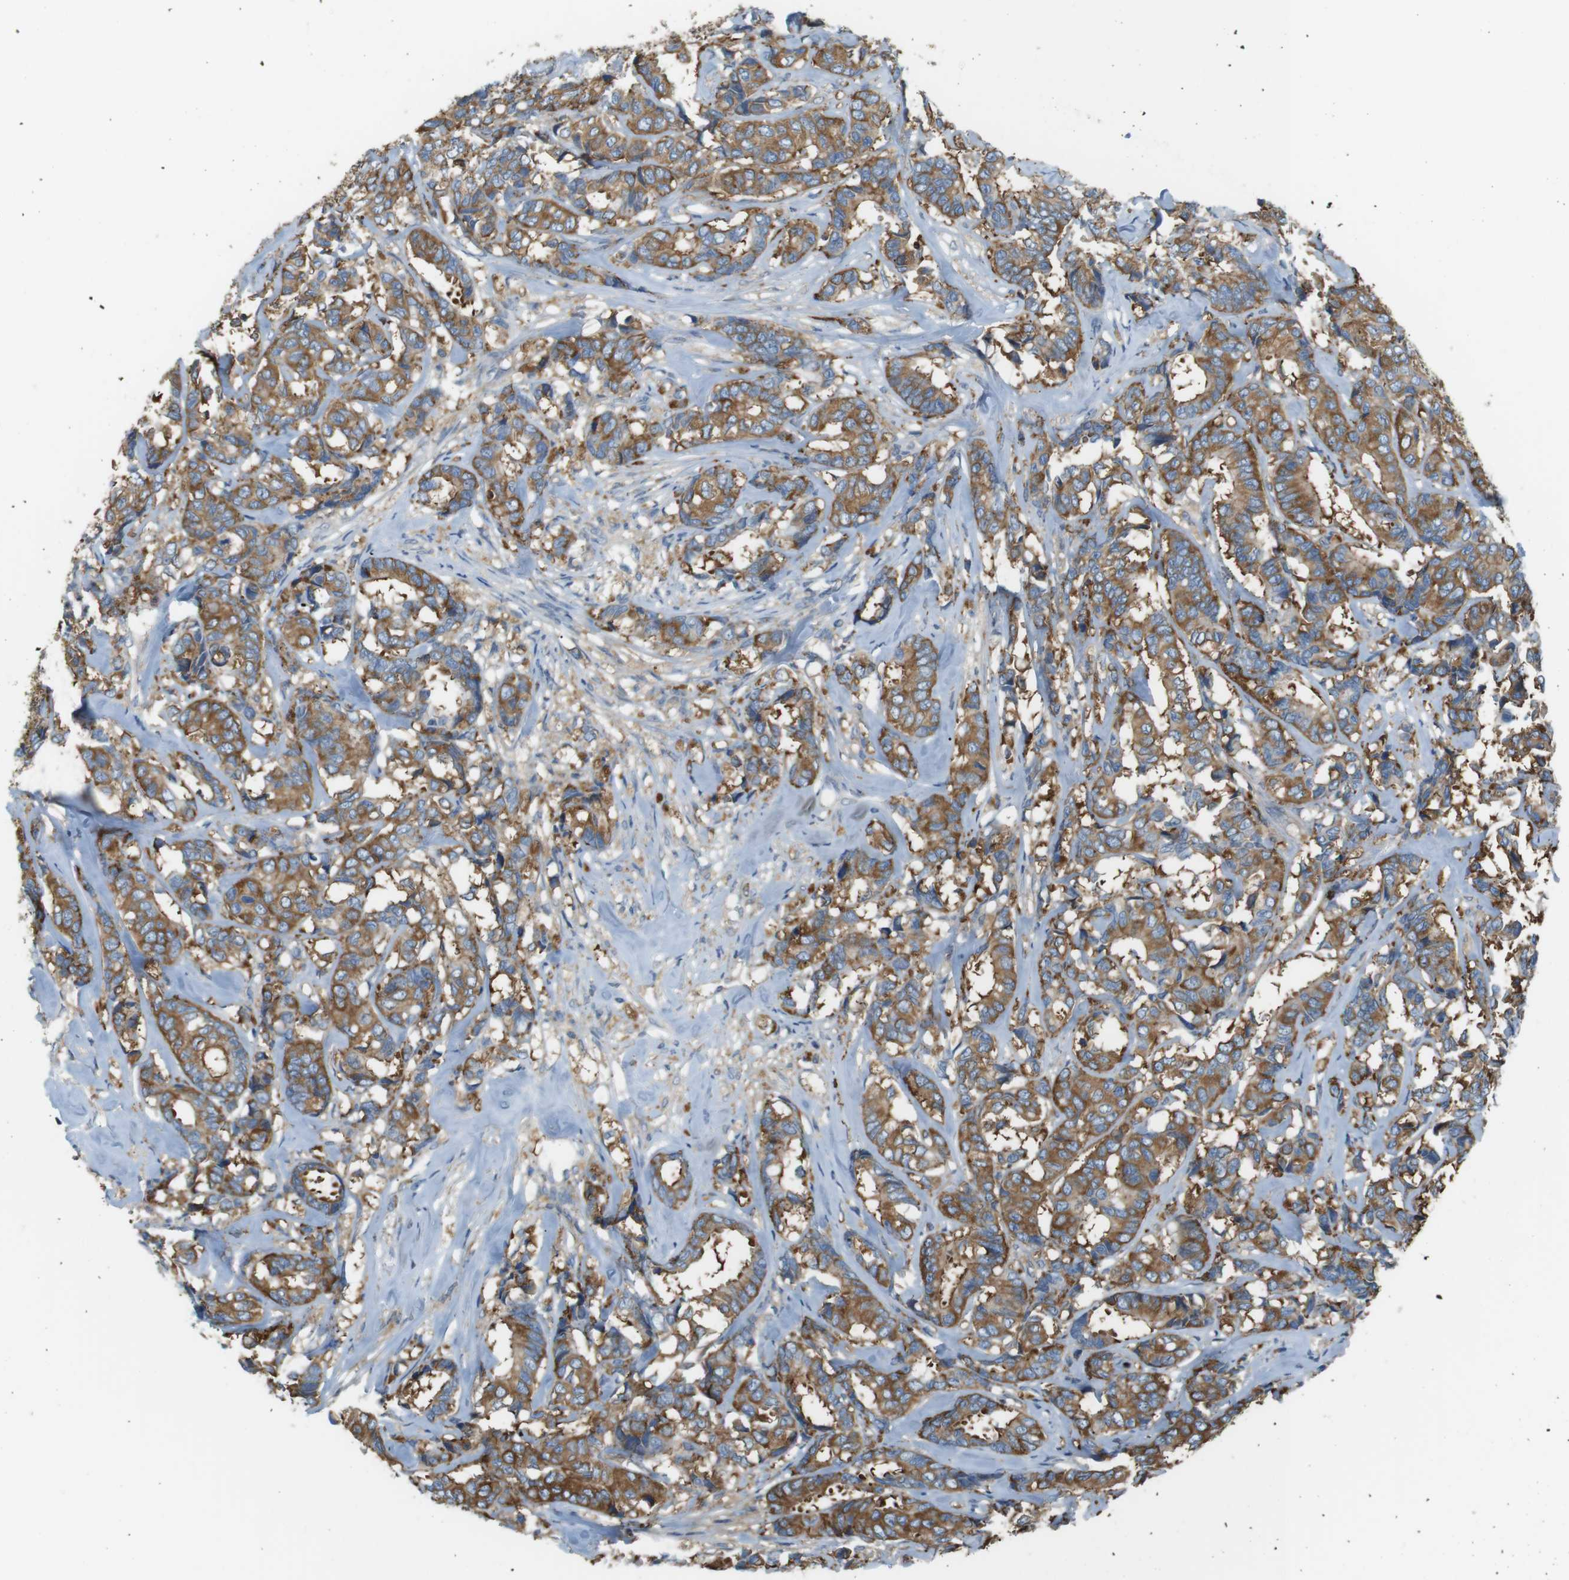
{"staining": {"intensity": "moderate", "quantity": ">75%", "location": "cytoplasmic/membranous"}, "tissue": "breast cancer", "cell_type": "Tumor cells", "image_type": "cancer", "snomed": [{"axis": "morphology", "description": "Duct carcinoma"}, {"axis": "topography", "description": "Breast"}], "caption": "Human breast infiltrating ductal carcinoma stained with a protein marker displays moderate staining in tumor cells.", "gene": "PEPD", "patient": {"sex": "female", "age": 87}}